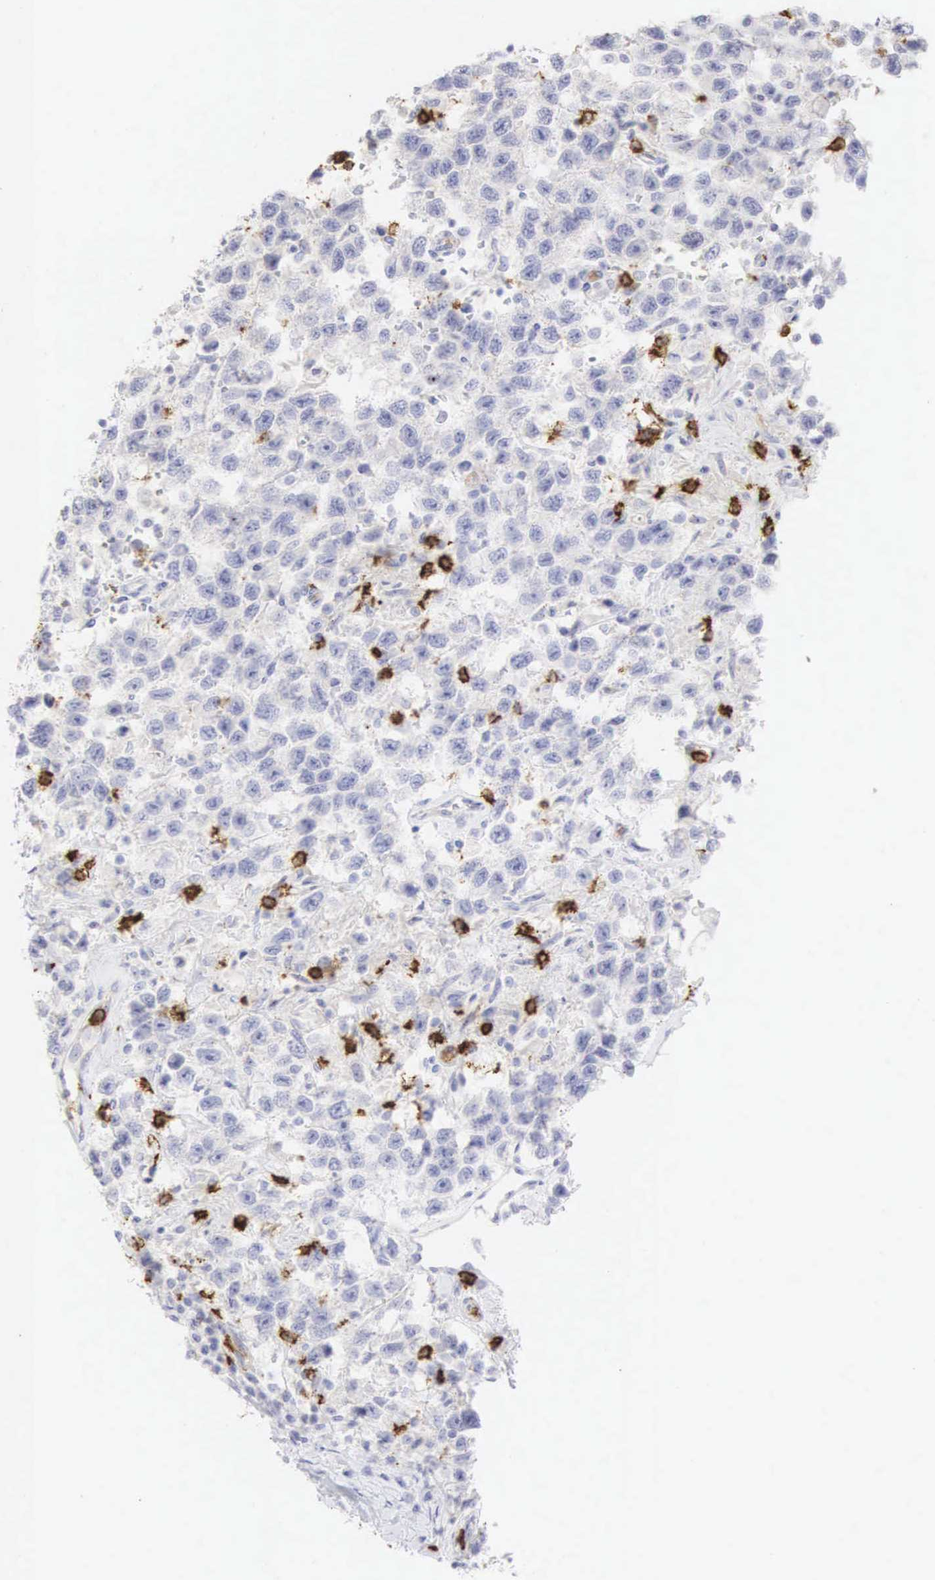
{"staining": {"intensity": "negative", "quantity": "none", "location": "none"}, "tissue": "testis cancer", "cell_type": "Tumor cells", "image_type": "cancer", "snomed": [{"axis": "morphology", "description": "Seminoma, NOS"}, {"axis": "topography", "description": "Testis"}], "caption": "Tumor cells show no significant positivity in seminoma (testis).", "gene": "CD8A", "patient": {"sex": "male", "age": 41}}